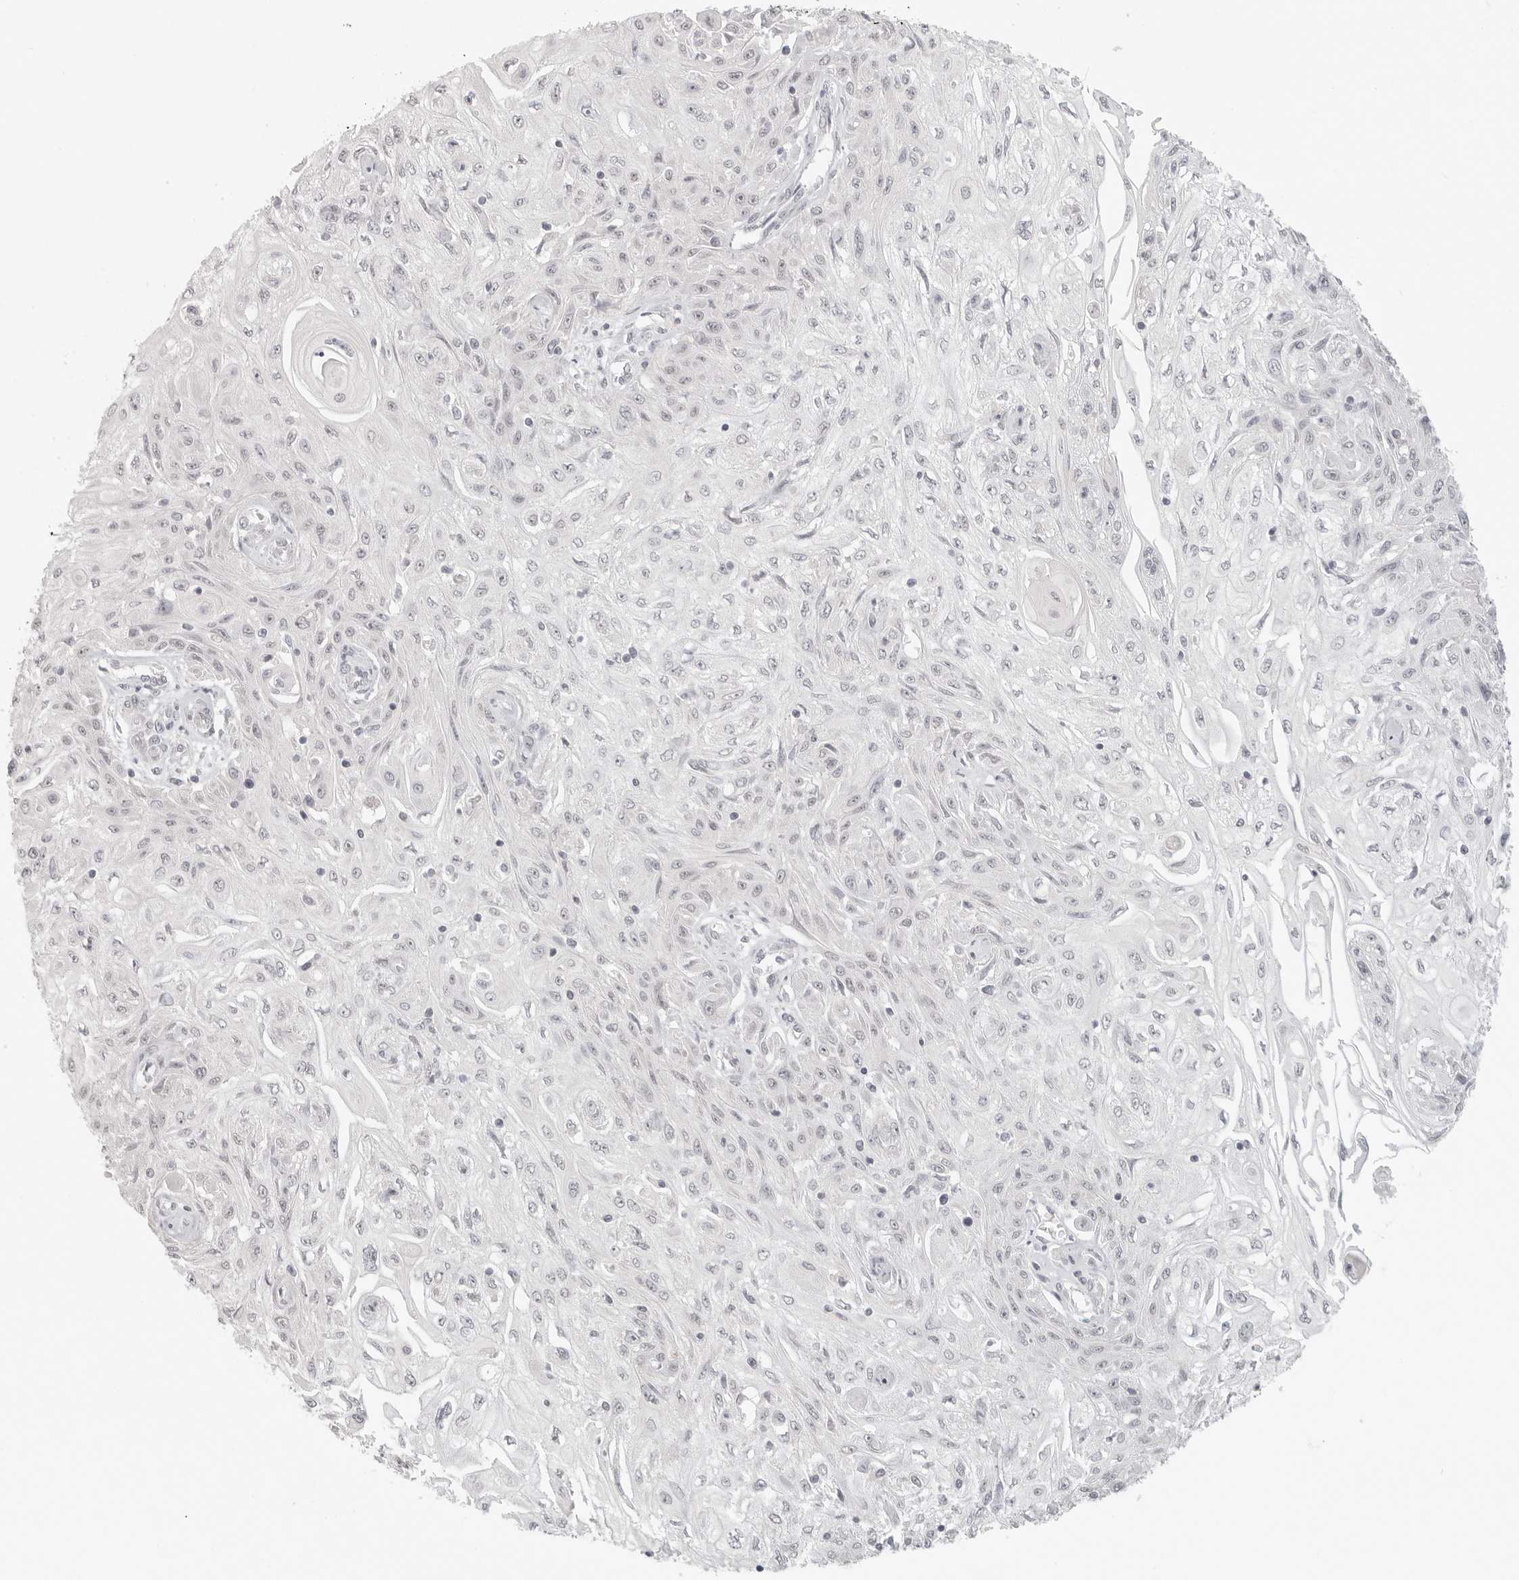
{"staining": {"intensity": "negative", "quantity": "none", "location": "none"}, "tissue": "skin cancer", "cell_type": "Tumor cells", "image_type": "cancer", "snomed": [{"axis": "morphology", "description": "Squamous cell carcinoma, NOS"}, {"axis": "morphology", "description": "Squamous cell carcinoma, metastatic, NOS"}, {"axis": "topography", "description": "Skin"}, {"axis": "topography", "description": "Lymph node"}], "caption": "There is no significant positivity in tumor cells of skin cancer (squamous cell carcinoma).", "gene": "KLK11", "patient": {"sex": "male", "age": 75}}